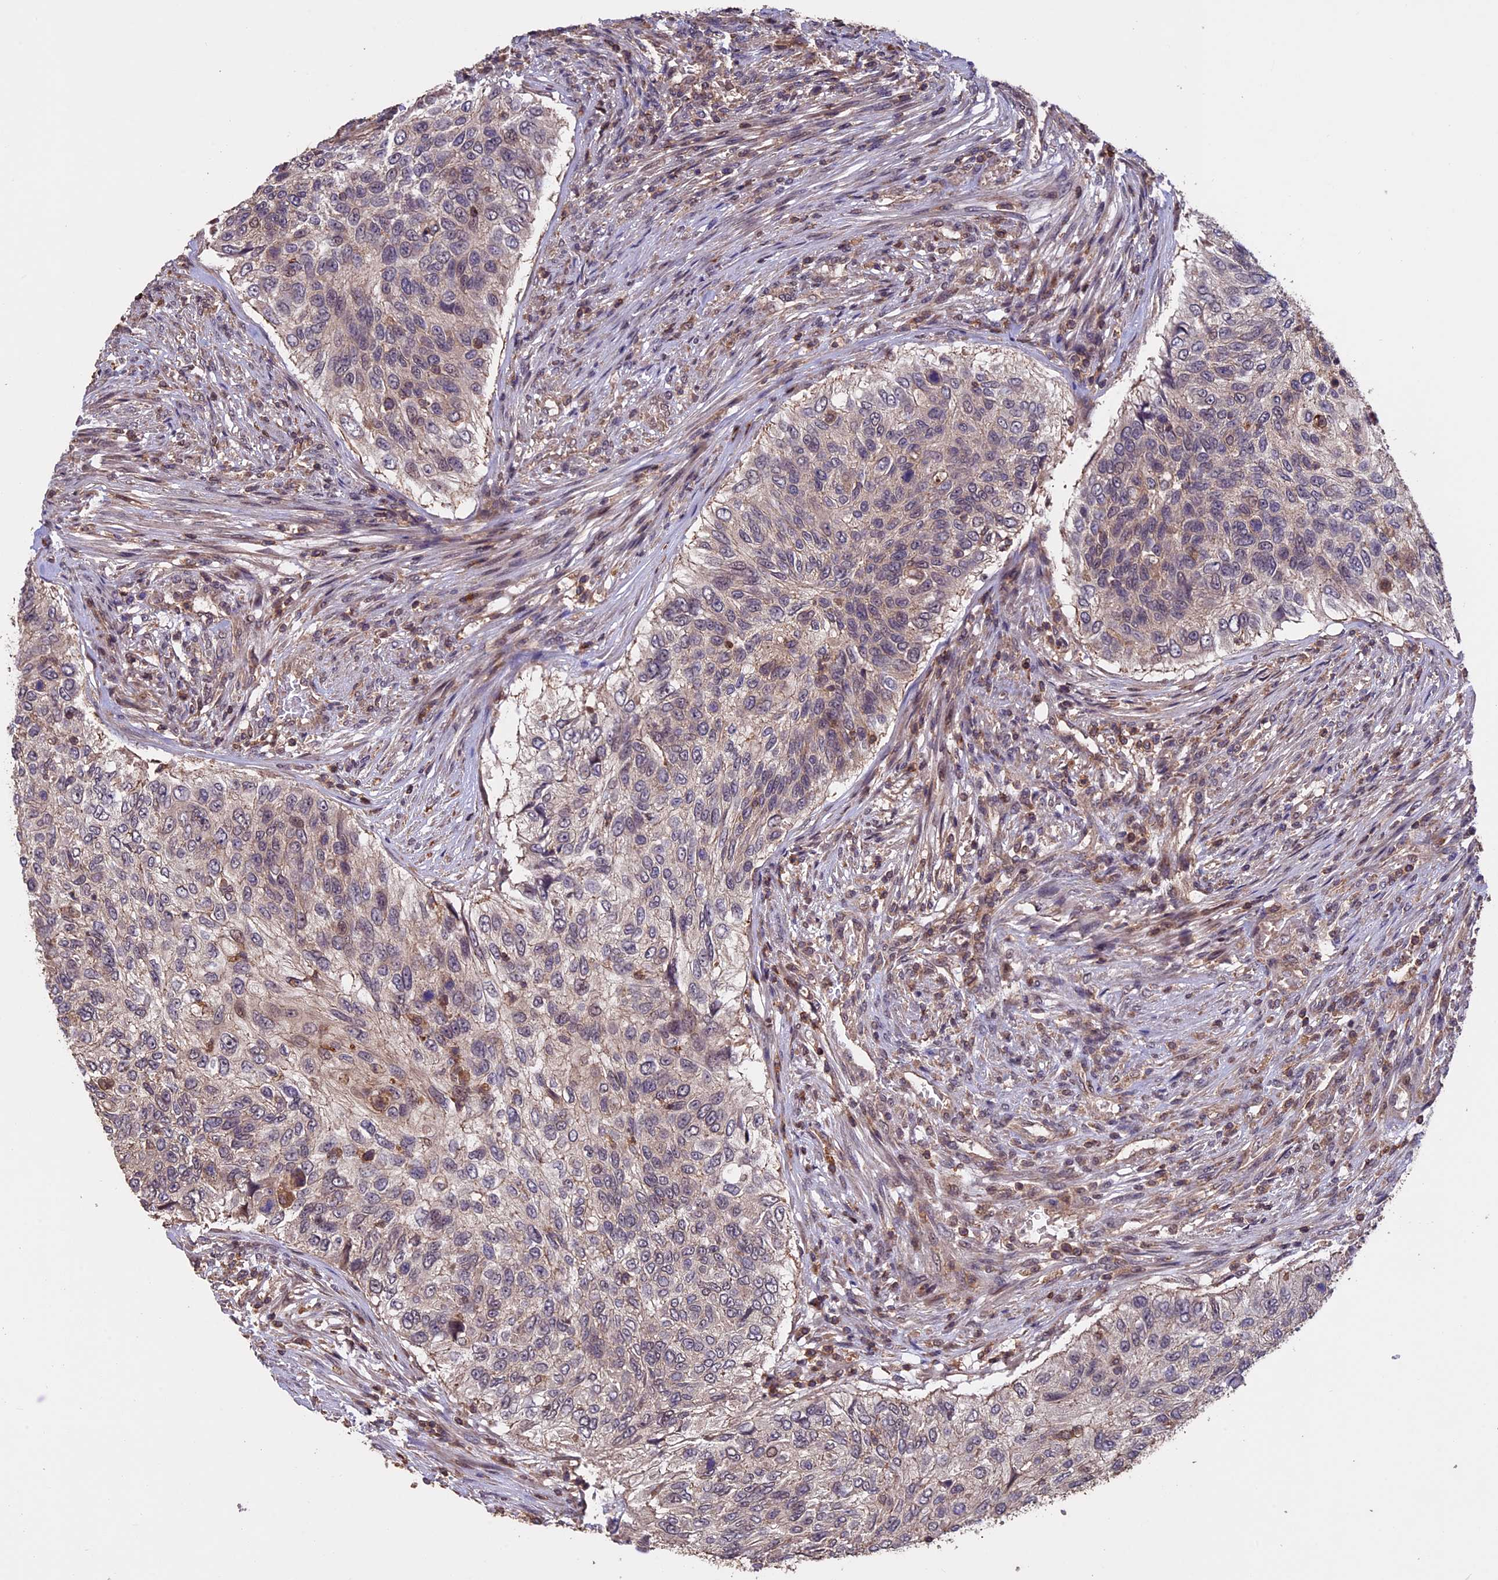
{"staining": {"intensity": "weak", "quantity": "<25%", "location": "cytoplasmic/membranous"}, "tissue": "urothelial cancer", "cell_type": "Tumor cells", "image_type": "cancer", "snomed": [{"axis": "morphology", "description": "Urothelial carcinoma, High grade"}, {"axis": "topography", "description": "Urinary bladder"}], "caption": "Micrograph shows no protein expression in tumor cells of urothelial carcinoma (high-grade) tissue.", "gene": "PKD2L2", "patient": {"sex": "female", "age": 60}}